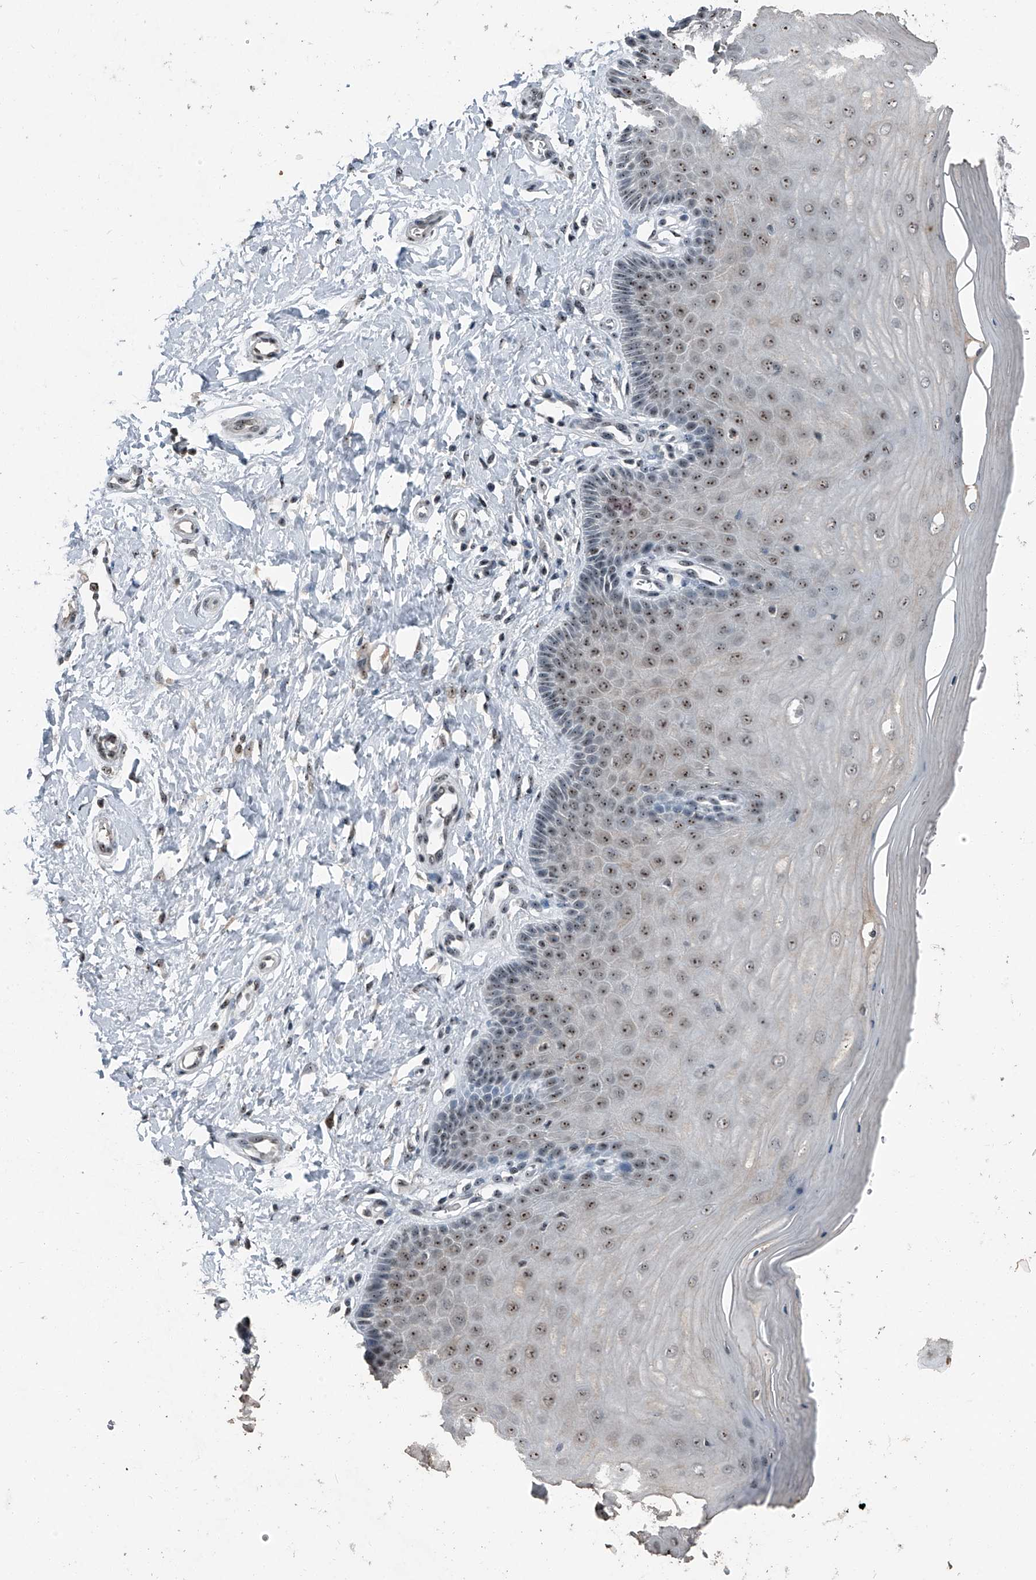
{"staining": {"intensity": "moderate", "quantity": ">75%", "location": "nuclear"}, "tissue": "cervix", "cell_type": "Glandular cells", "image_type": "normal", "snomed": [{"axis": "morphology", "description": "Normal tissue, NOS"}, {"axis": "topography", "description": "Cervix"}], "caption": "High-power microscopy captured an immunohistochemistry photomicrograph of unremarkable cervix, revealing moderate nuclear positivity in about >75% of glandular cells.", "gene": "TCOF1", "patient": {"sex": "female", "age": 55}}